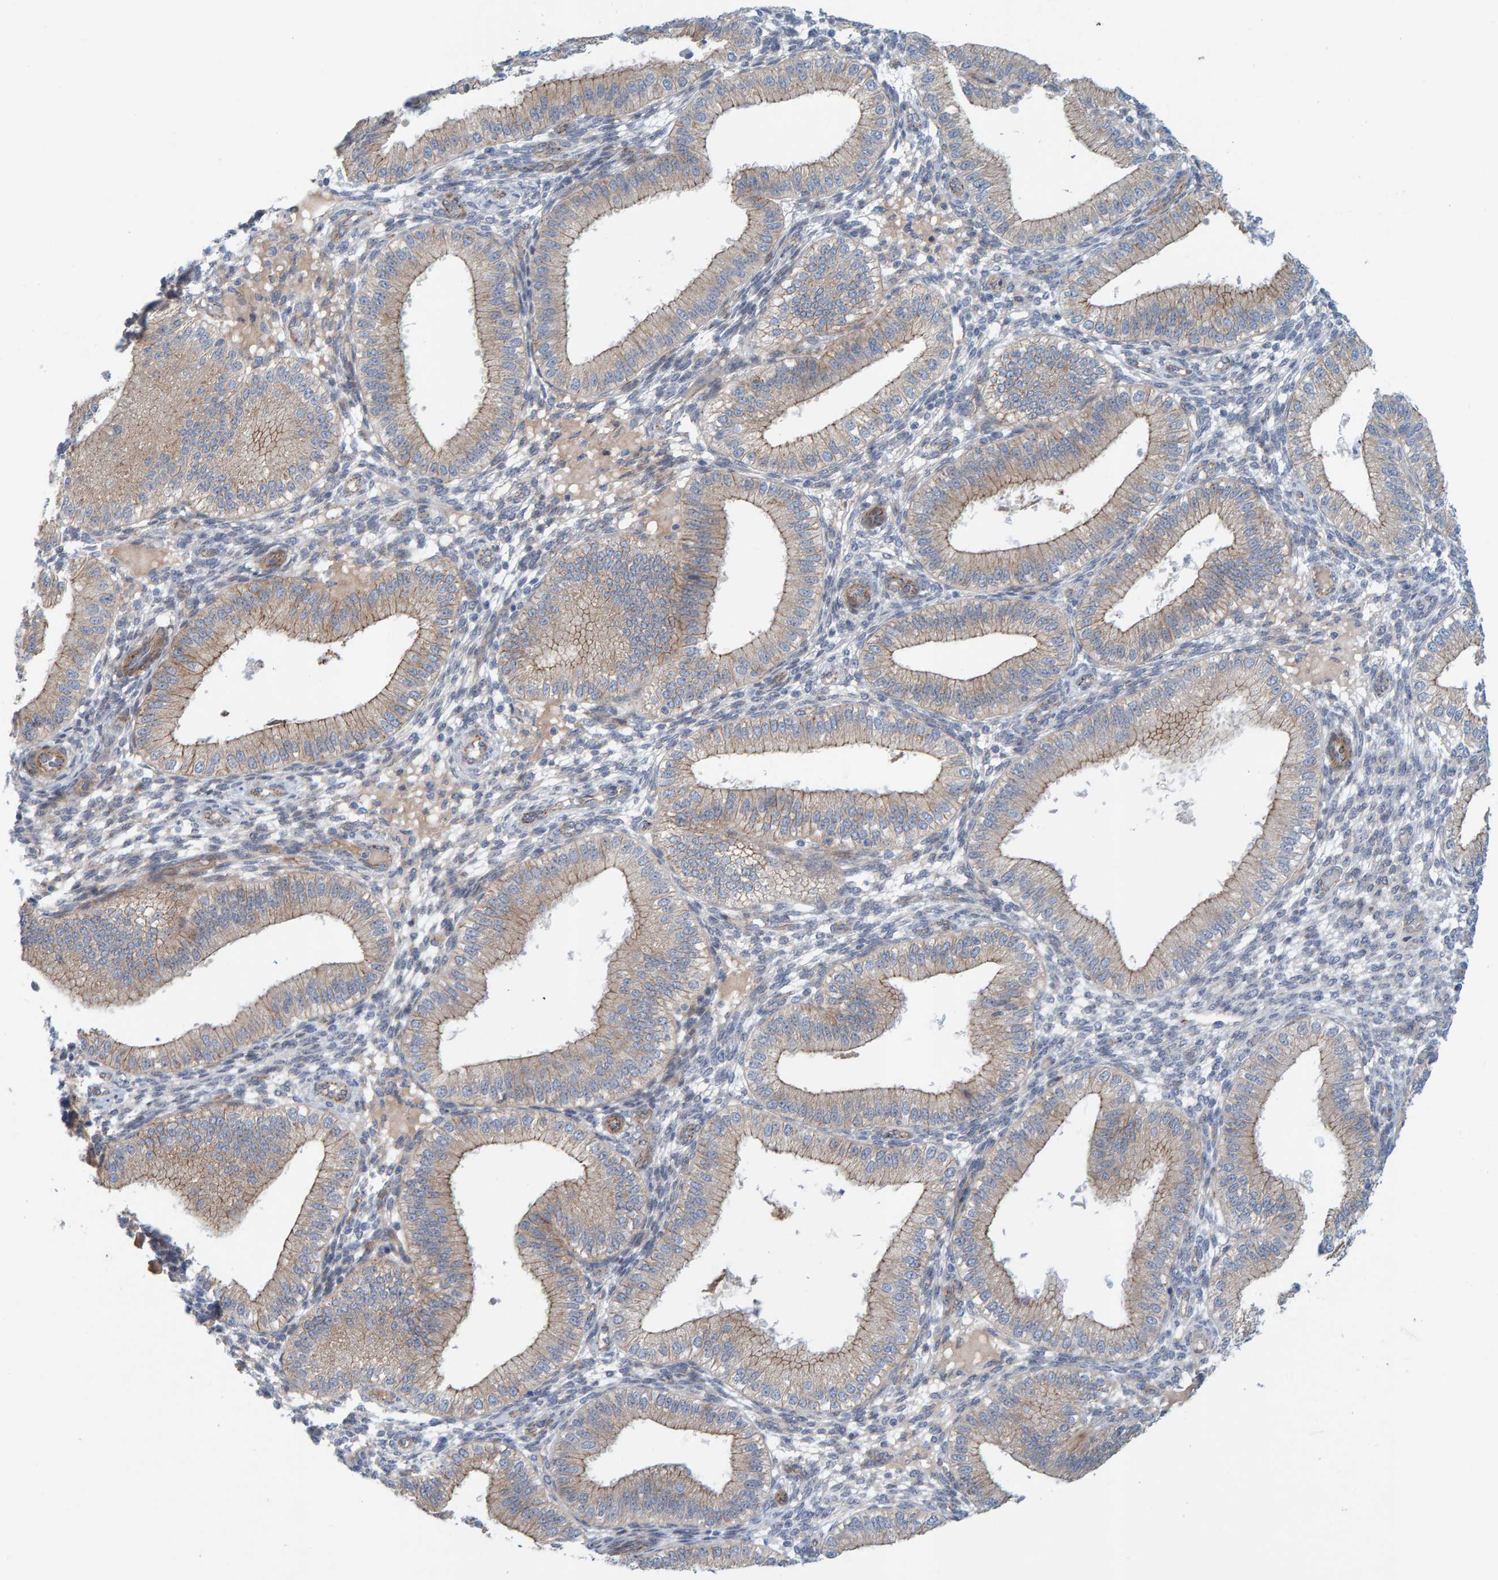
{"staining": {"intensity": "negative", "quantity": "none", "location": "none"}, "tissue": "endometrium", "cell_type": "Cells in endometrial stroma", "image_type": "normal", "snomed": [{"axis": "morphology", "description": "Normal tissue, NOS"}, {"axis": "topography", "description": "Endometrium"}], "caption": "The photomicrograph exhibits no staining of cells in endometrial stroma in unremarkable endometrium.", "gene": "KRBA2", "patient": {"sex": "female", "age": 39}}